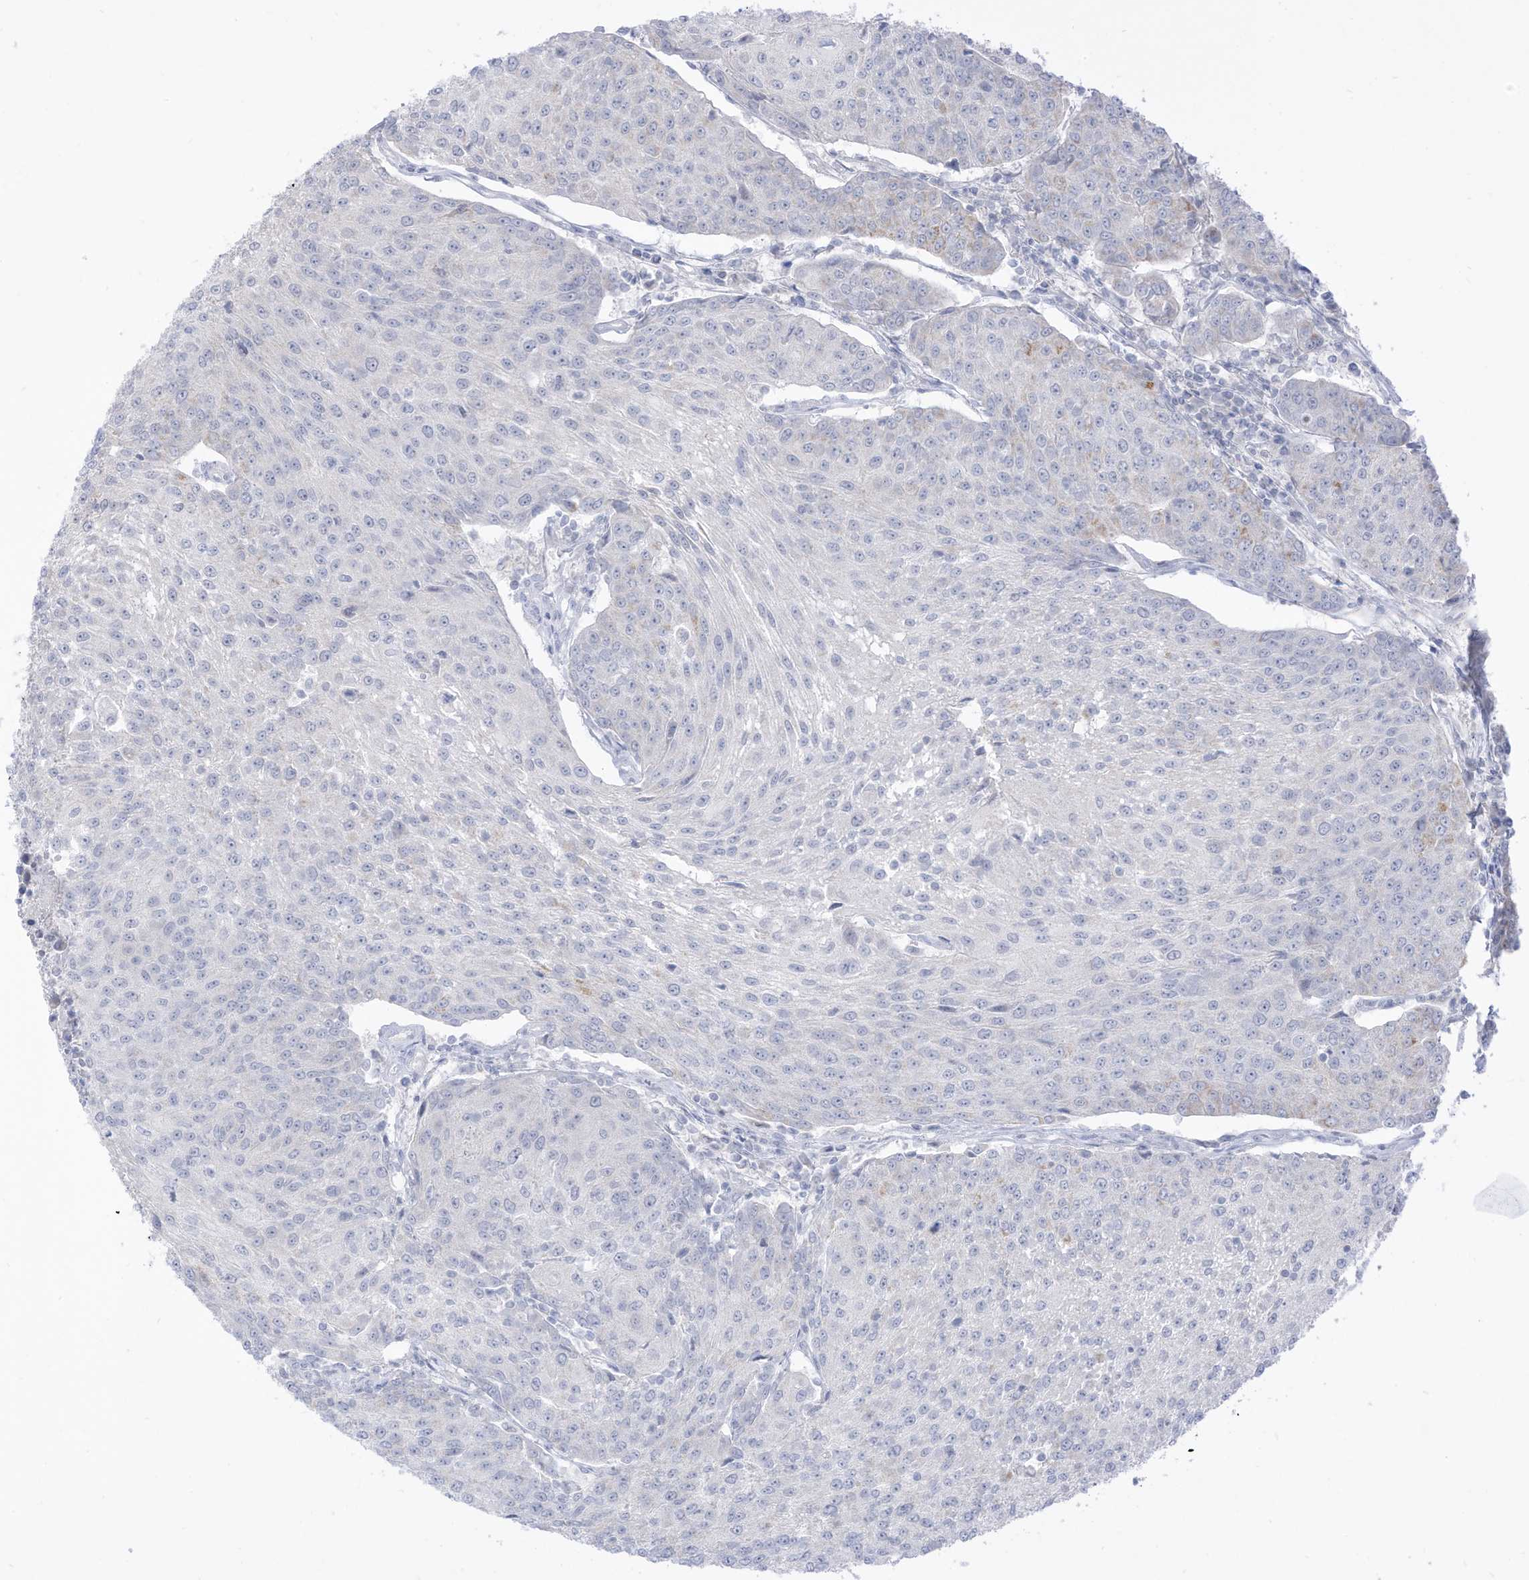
{"staining": {"intensity": "negative", "quantity": "none", "location": "none"}, "tissue": "urothelial cancer", "cell_type": "Tumor cells", "image_type": "cancer", "snomed": [{"axis": "morphology", "description": "Urothelial carcinoma, High grade"}, {"axis": "topography", "description": "Urinary bladder"}], "caption": "This micrograph is of urothelial cancer stained with immunohistochemistry (IHC) to label a protein in brown with the nuclei are counter-stained blue. There is no positivity in tumor cells.", "gene": "OGT", "patient": {"sex": "female", "age": 85}}